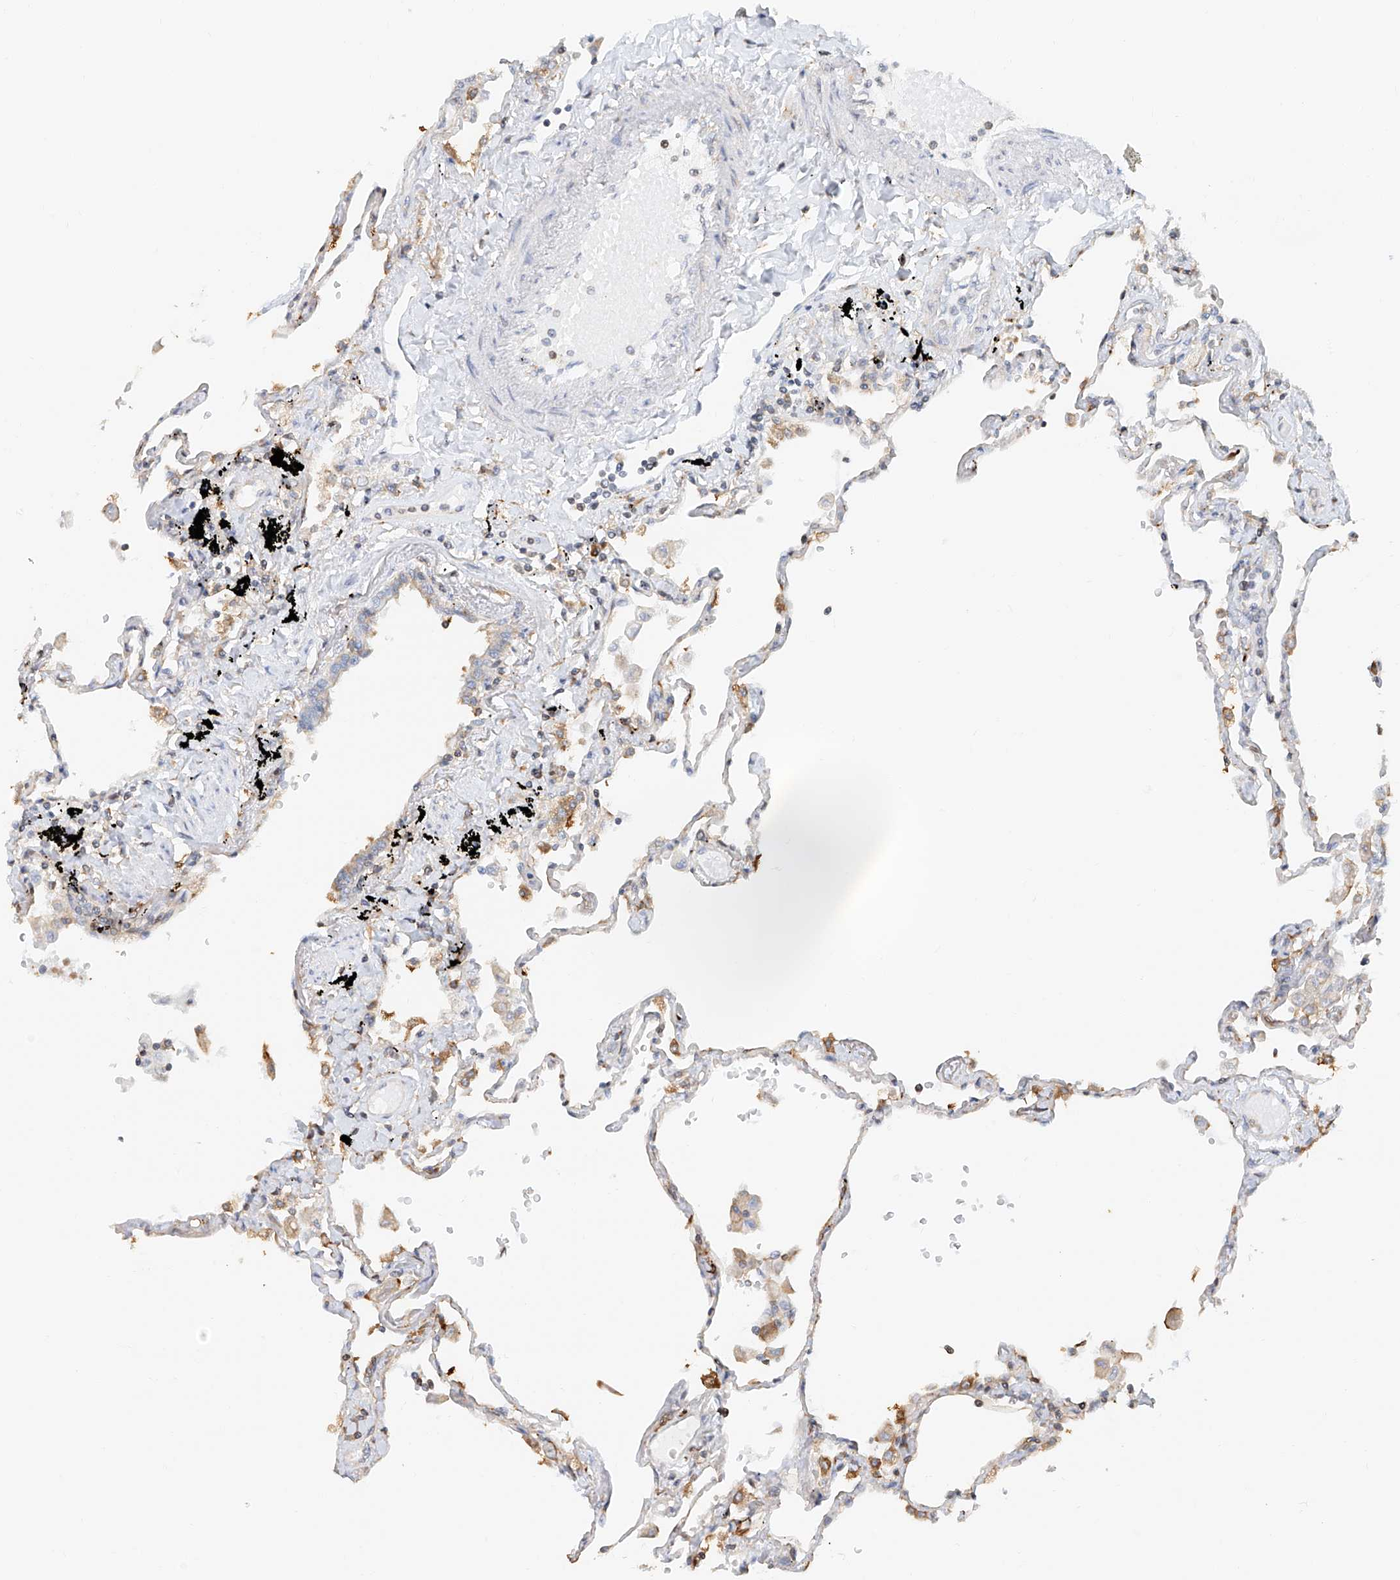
{"staining": {"intensity": "moderate", "quantity": "25%-75%", "location": "cytoplasmic/membranous"}, "tissue": "lung", "cell_type": "Alveolar cells", "image_type": "normal", "snomed": [{"axis": "morphology", "description": "Normal tissue, NOS"}, {"axis": "topography", "description": "Lung"}], "caption": "High-magnification brightfield microscopy of benign lung stained with DAB (brown) and counterstained with hematoxylin (blue). alveolar cells exhibit moderate cytoplasmic/membranous staining is seen in approximately25%-75% of cells. (brown staining indicates protein expression, while blue staining denotes nuclei).", "gene": "DHRS7", "patient": {"sex": "female", "age": 67}}